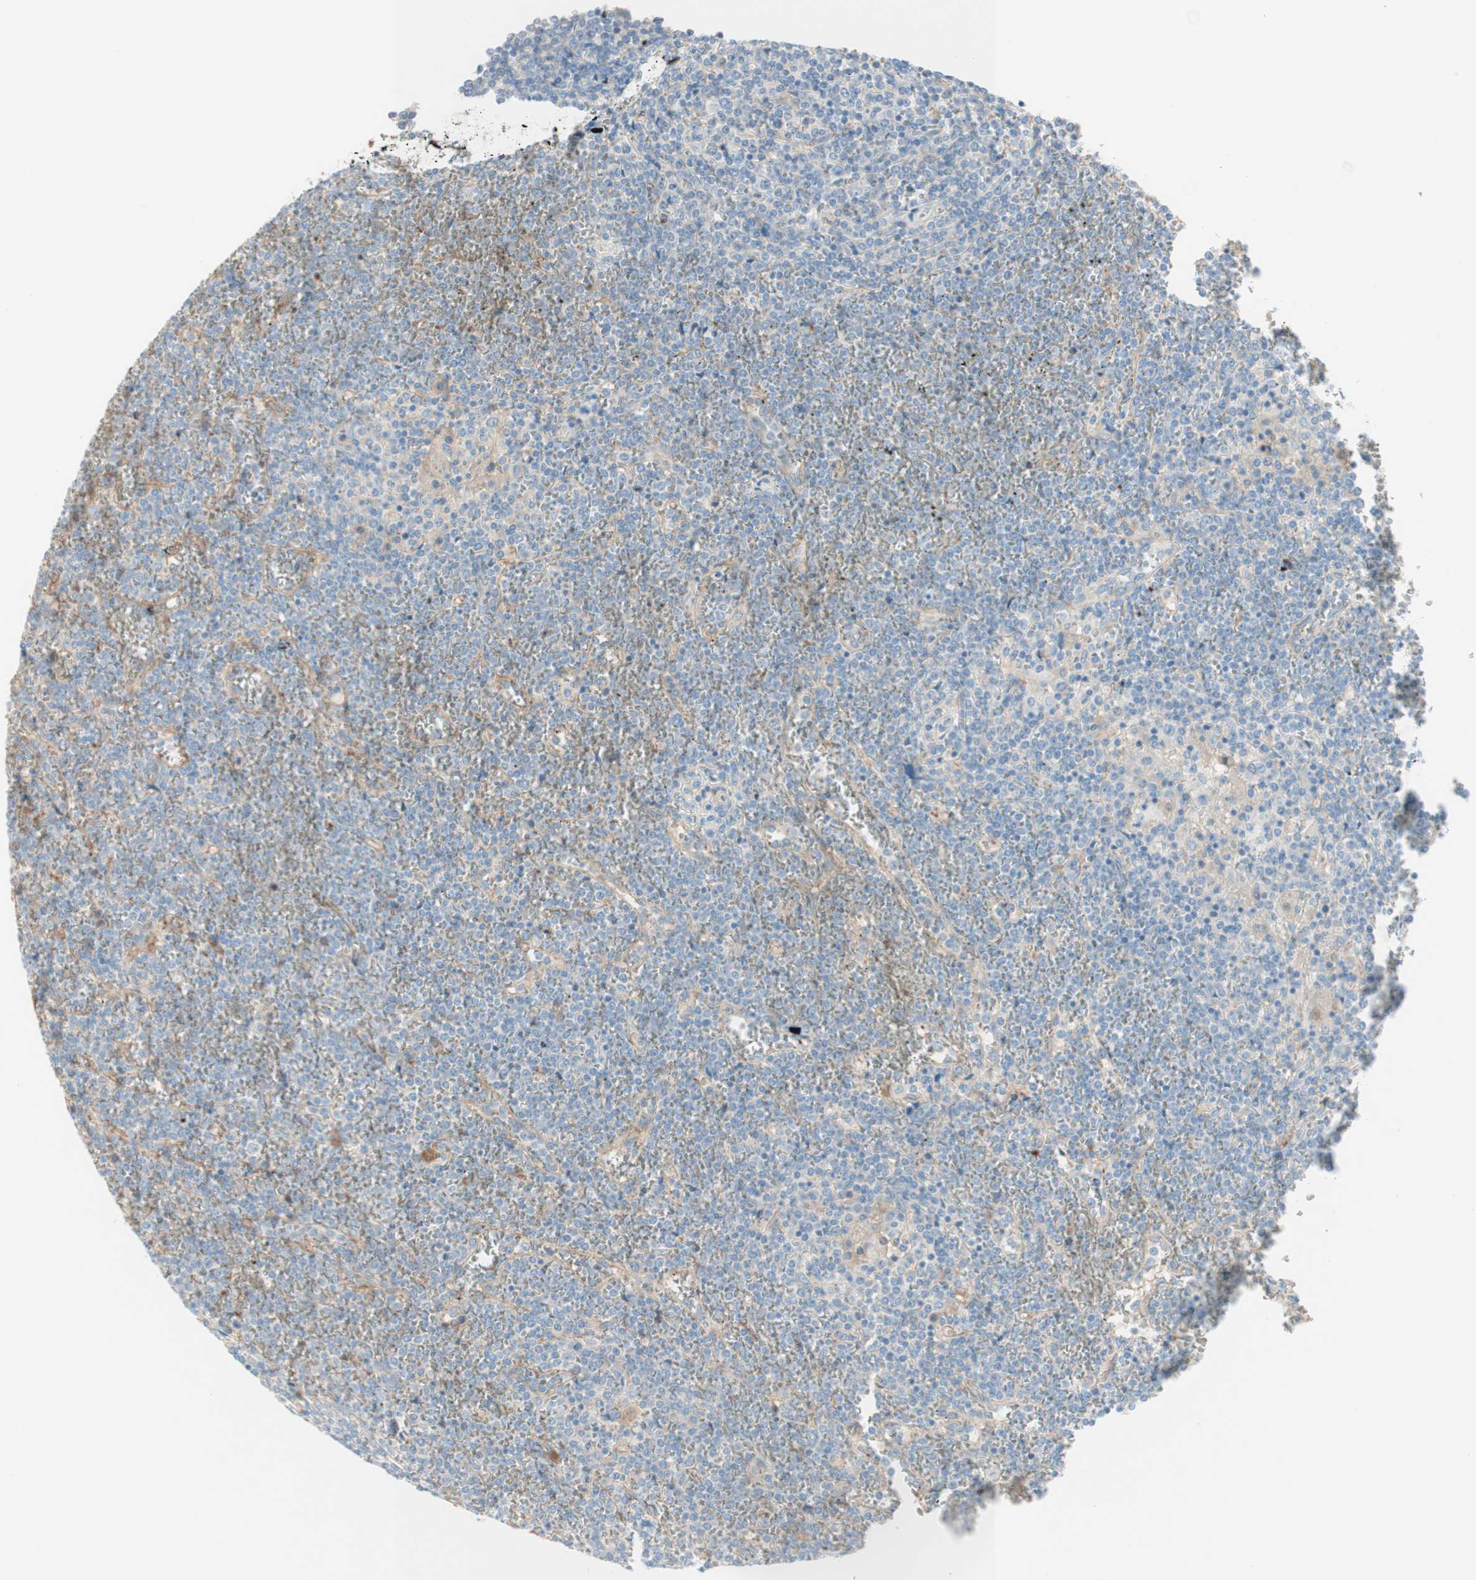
{"staining": {"intensity": "negative", "quantity": "none", "location": "none"}, "tissue": "lymphoma", "cell_type": "Tumor cells", "image_type": "cancer", "snomed": [{"axis": "morphology", "description": "Malignant lymphoma, non-Hodgkin's type, Low grade"}, {"axis": "topography", "description": "Spleen"}], "caption": "Human malignant lymphoma, non-Hodgkin's type (low-grade) stained for a protein using immunohistochemistry reveals no positivity in tumor cells.", "gene": "KNG1", "patient": {"sex": "female", "age": 19}}